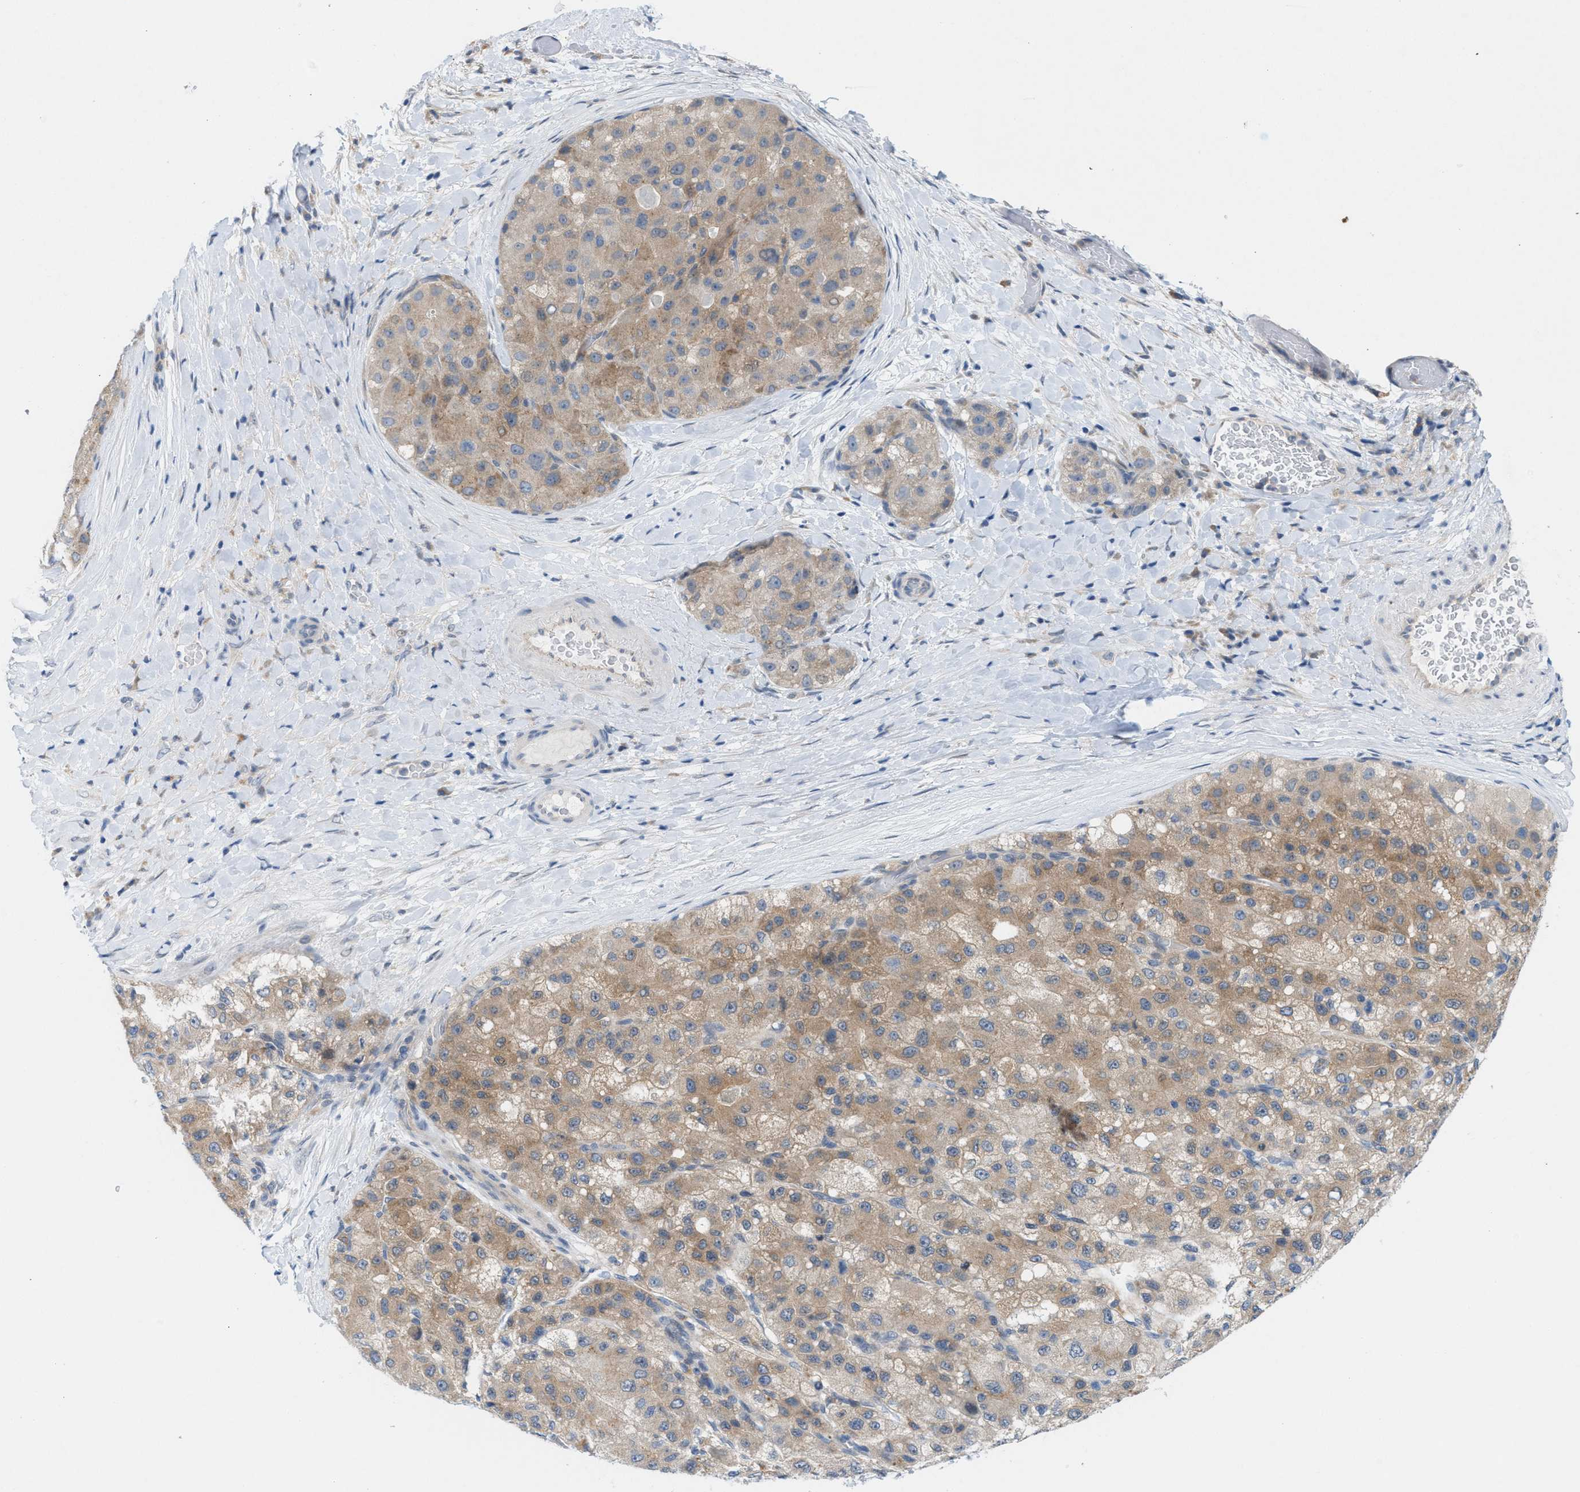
{"staining": {"intensity": "moderate", "quantity": "25%-75%", "location": "cytoplasmic/membranous"}, "tissue": "liver cancer", "cell_type": "Tumor cells", "image_type": "cancer", "snomed": [{"axis": "morphology", "description": "Carcinoma, Hepatocellular, NOS"}, {"axis": "topography", "description": "Liver"}], "caption": "IHC staining of liver hepatocellular carcinoma, which displays medium levels of moderate cytoplasmic/membranous expression in approximately 25%-75% of tumor cells indicating moderate cytoplasmic/membranous protein staining. The staining was performed using DAB (3,3'-diaminobenzidine) (brown) for protein detection and nuclei were counterstained in hematoxylin (blue).", "gene": "WIPI2", "patient": {"sex": "male", "age": 80}}